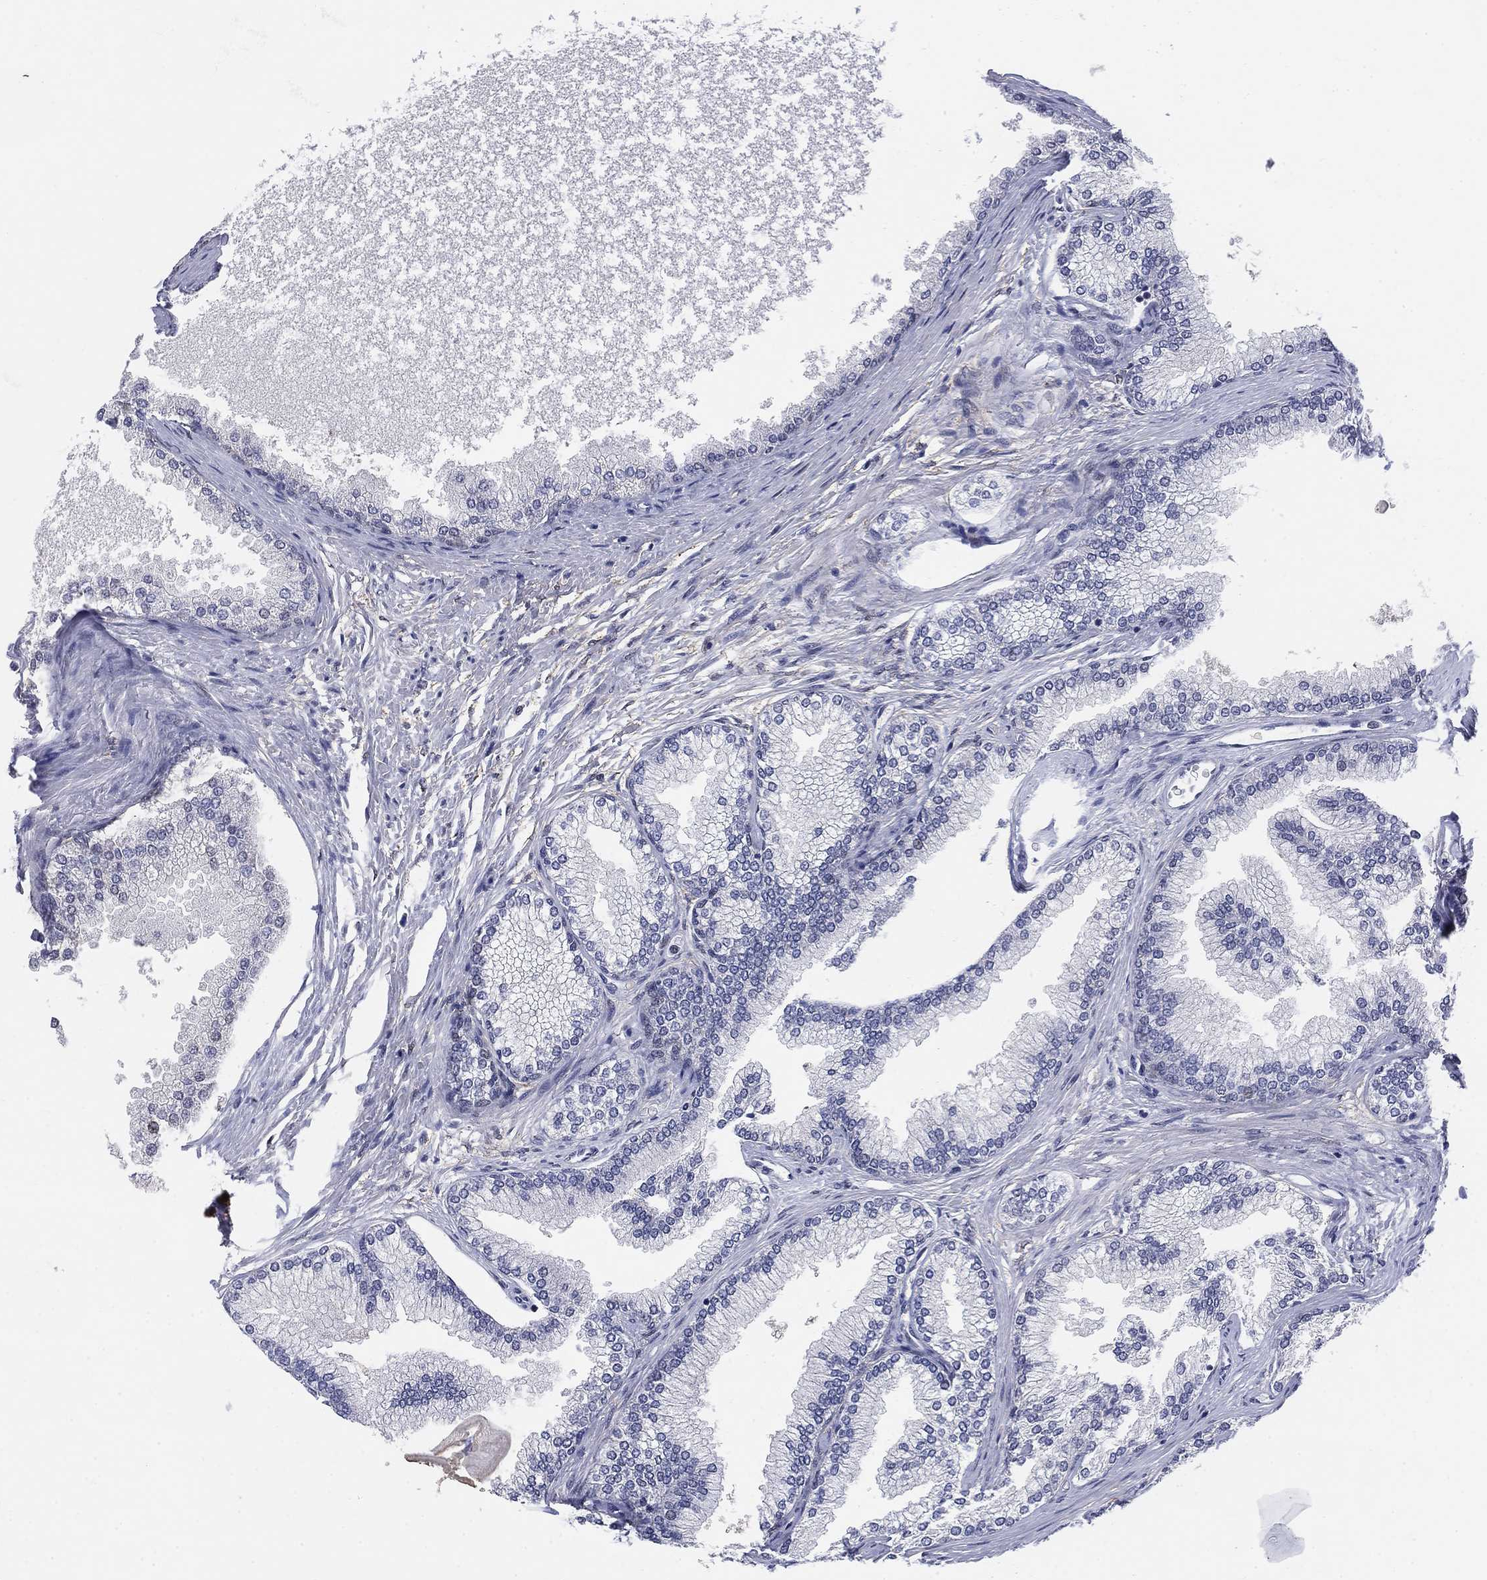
{"staining": {"intensity": "strong", "quantity": "<25%", "location": "nuclear"}, "tissue": "prostate", "cell_type": "Glandular cells", "image_type": "normal", "snomed": [{"axis": "morphology", "description": "Normal tissue, NOS"}, {"axis": "topography", "description": "Prostate"}], "caption": "This histopathology image shows normal prostate stained with IHC to label a protein in brown. The nuclear of glandular cells show strong positivity for the protein. Nuclei are counter-stained blue.", "gene": "MYO3A", "patient": {"sex": "male", "age": 72}}